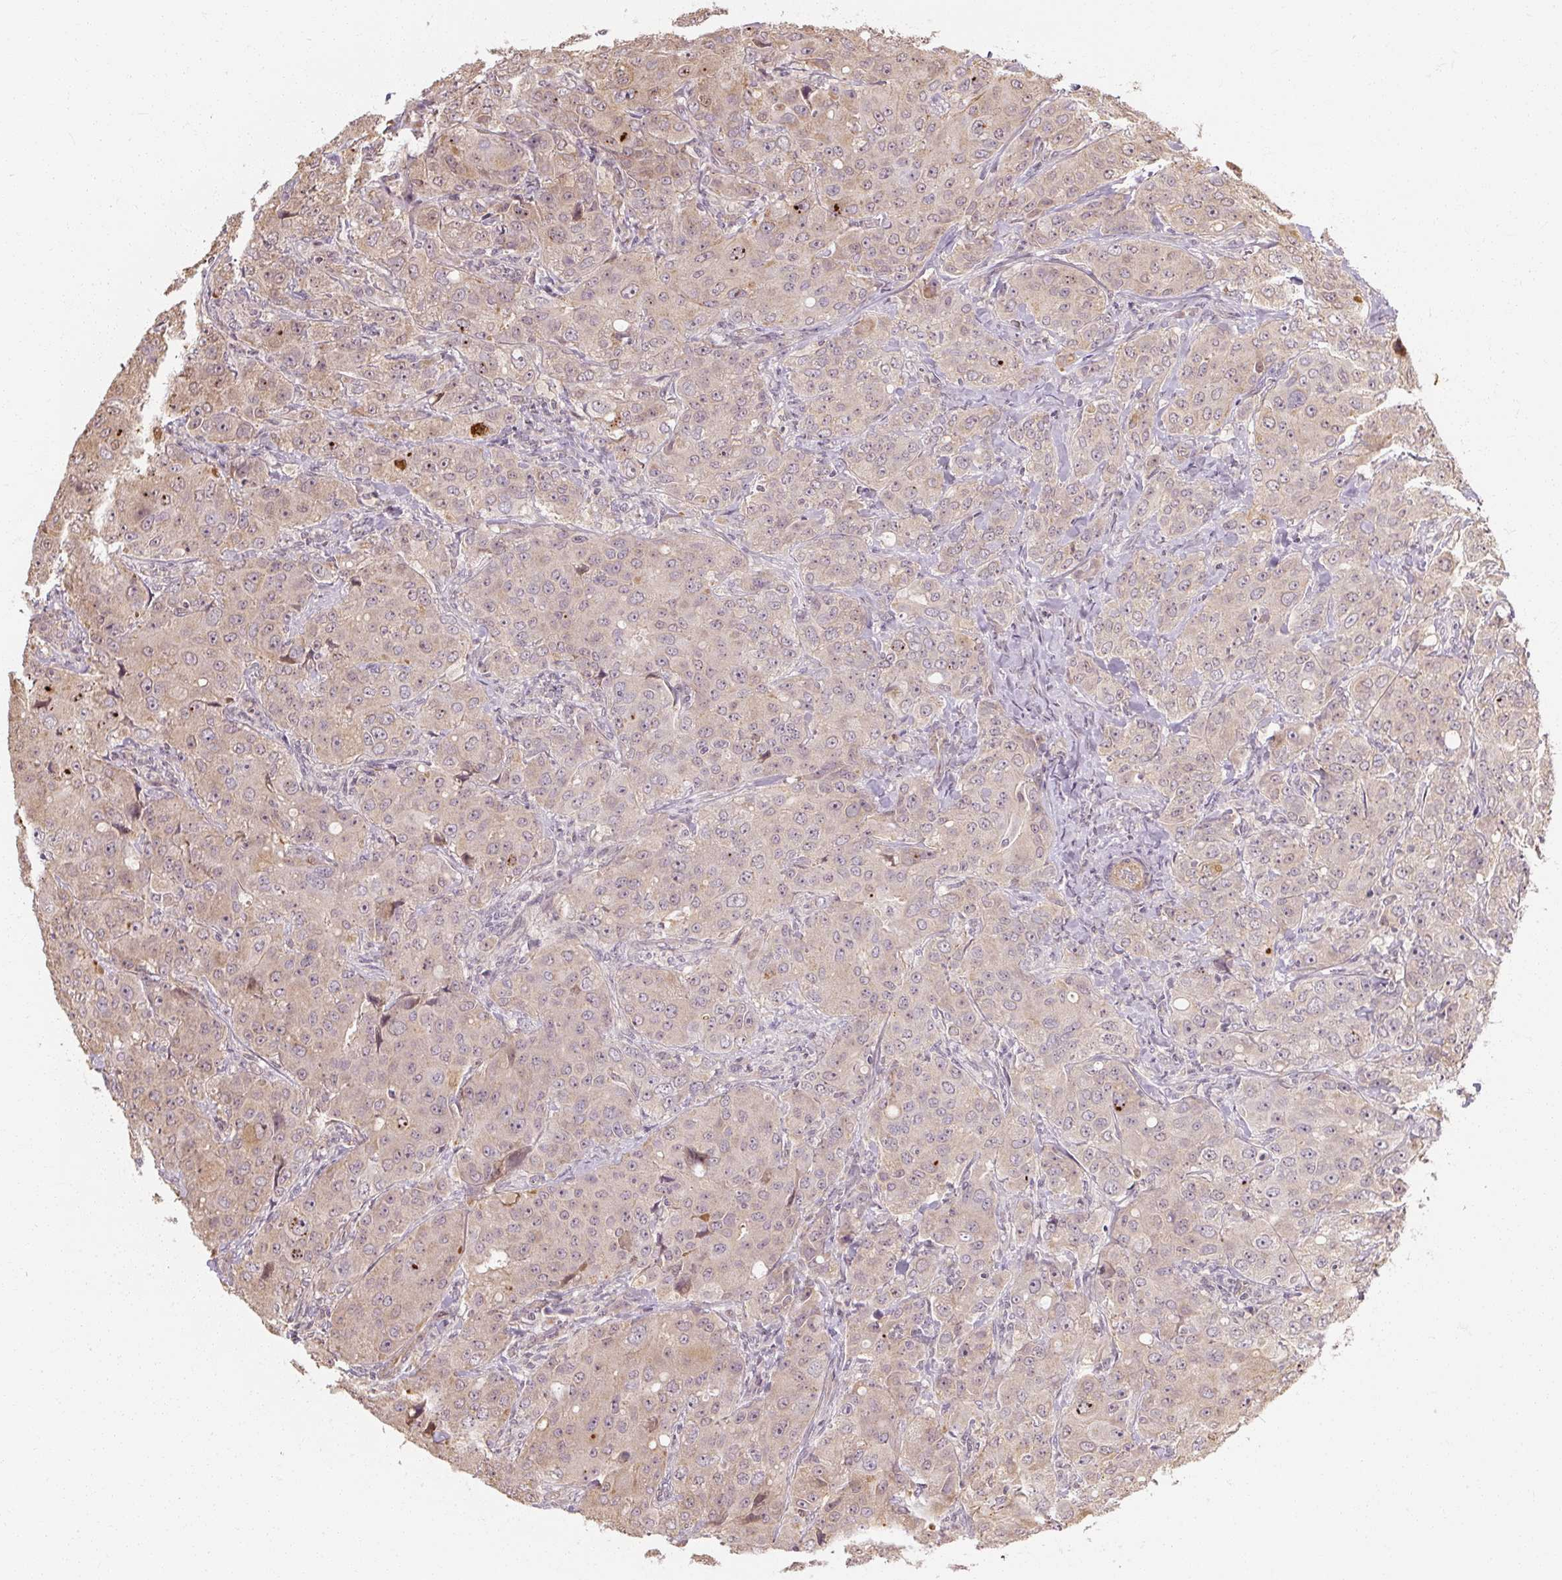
{"staining": {"intensity": "moderate", "quantity": "<25%", "location": "nuclear"}, "tissue": "breast cancer", "cell_type": "Tumor cells", "image_type": "cancer", "snomed": [{"axis": "morphology", "description": "Duct carcinoma"}, {"axis": "topography", "description": "Breast"}], "caption": "Immunohistochemical staining of breast cancer reveals low levels of moderate nuclear expression in about <25% of tumor cells.", "gene": "RB1CC1", "patient": {"sex": "female", "age": 43}}